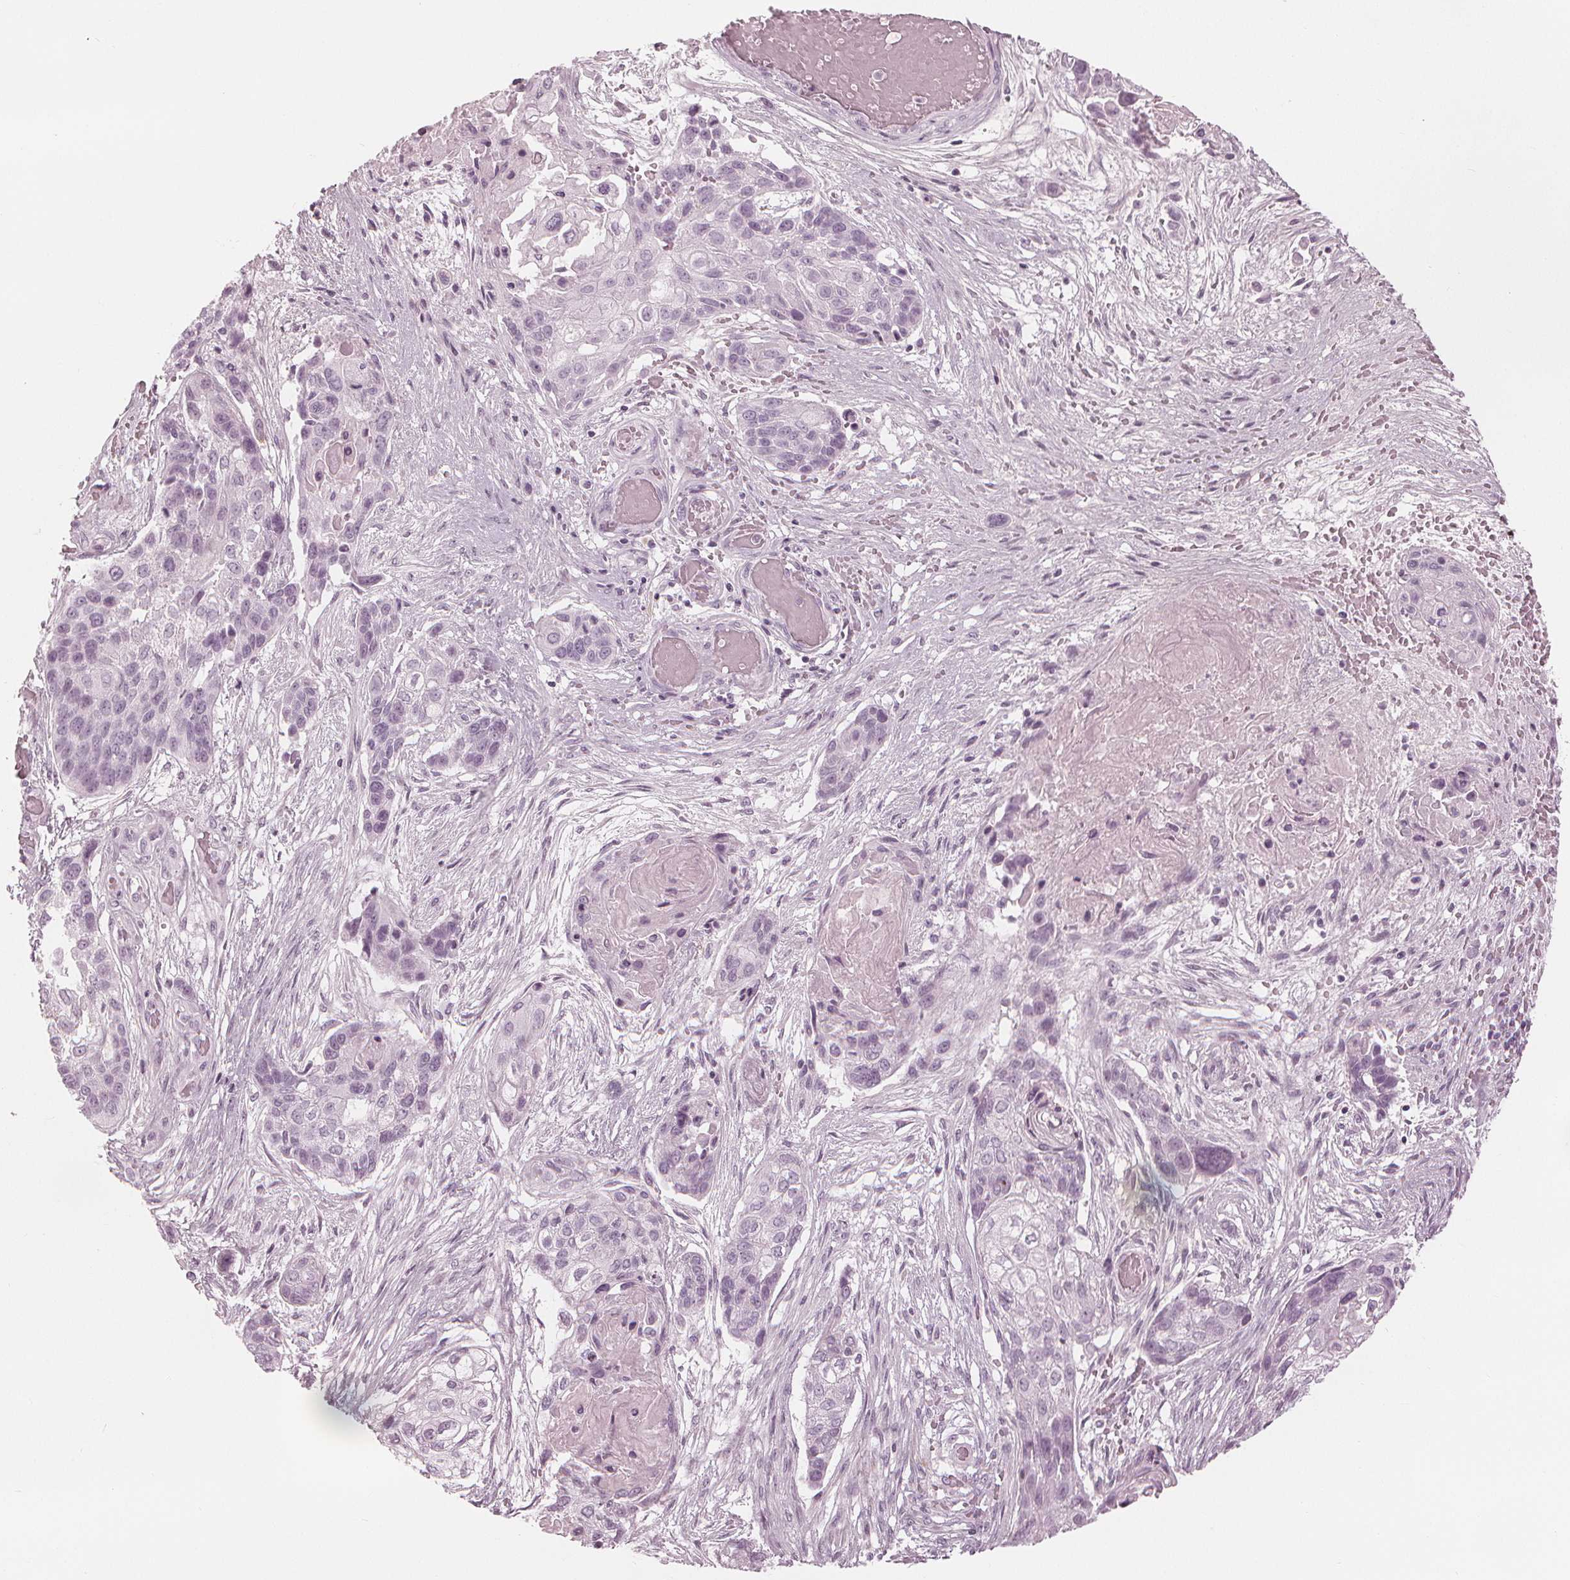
{"staining": {"intensity": "negative", "quantity": "none", "location": "none"}, "tissue": "lung cancer", "cell_type": "Tumor cells", "image_type": "cancer", "snomed": [{"axis": "morphology", "description": "Squamous cell carcinoma, NOS"}, {"axis": "topography", "description": "Lung"}], "caption": "Tumor cells are negative for protein expression in human lung cancer (squamous cell carcinoma). Nuclei are stained in blue.", "gene": "PAEP", "patient": {"sex": "male", "age": 69}}